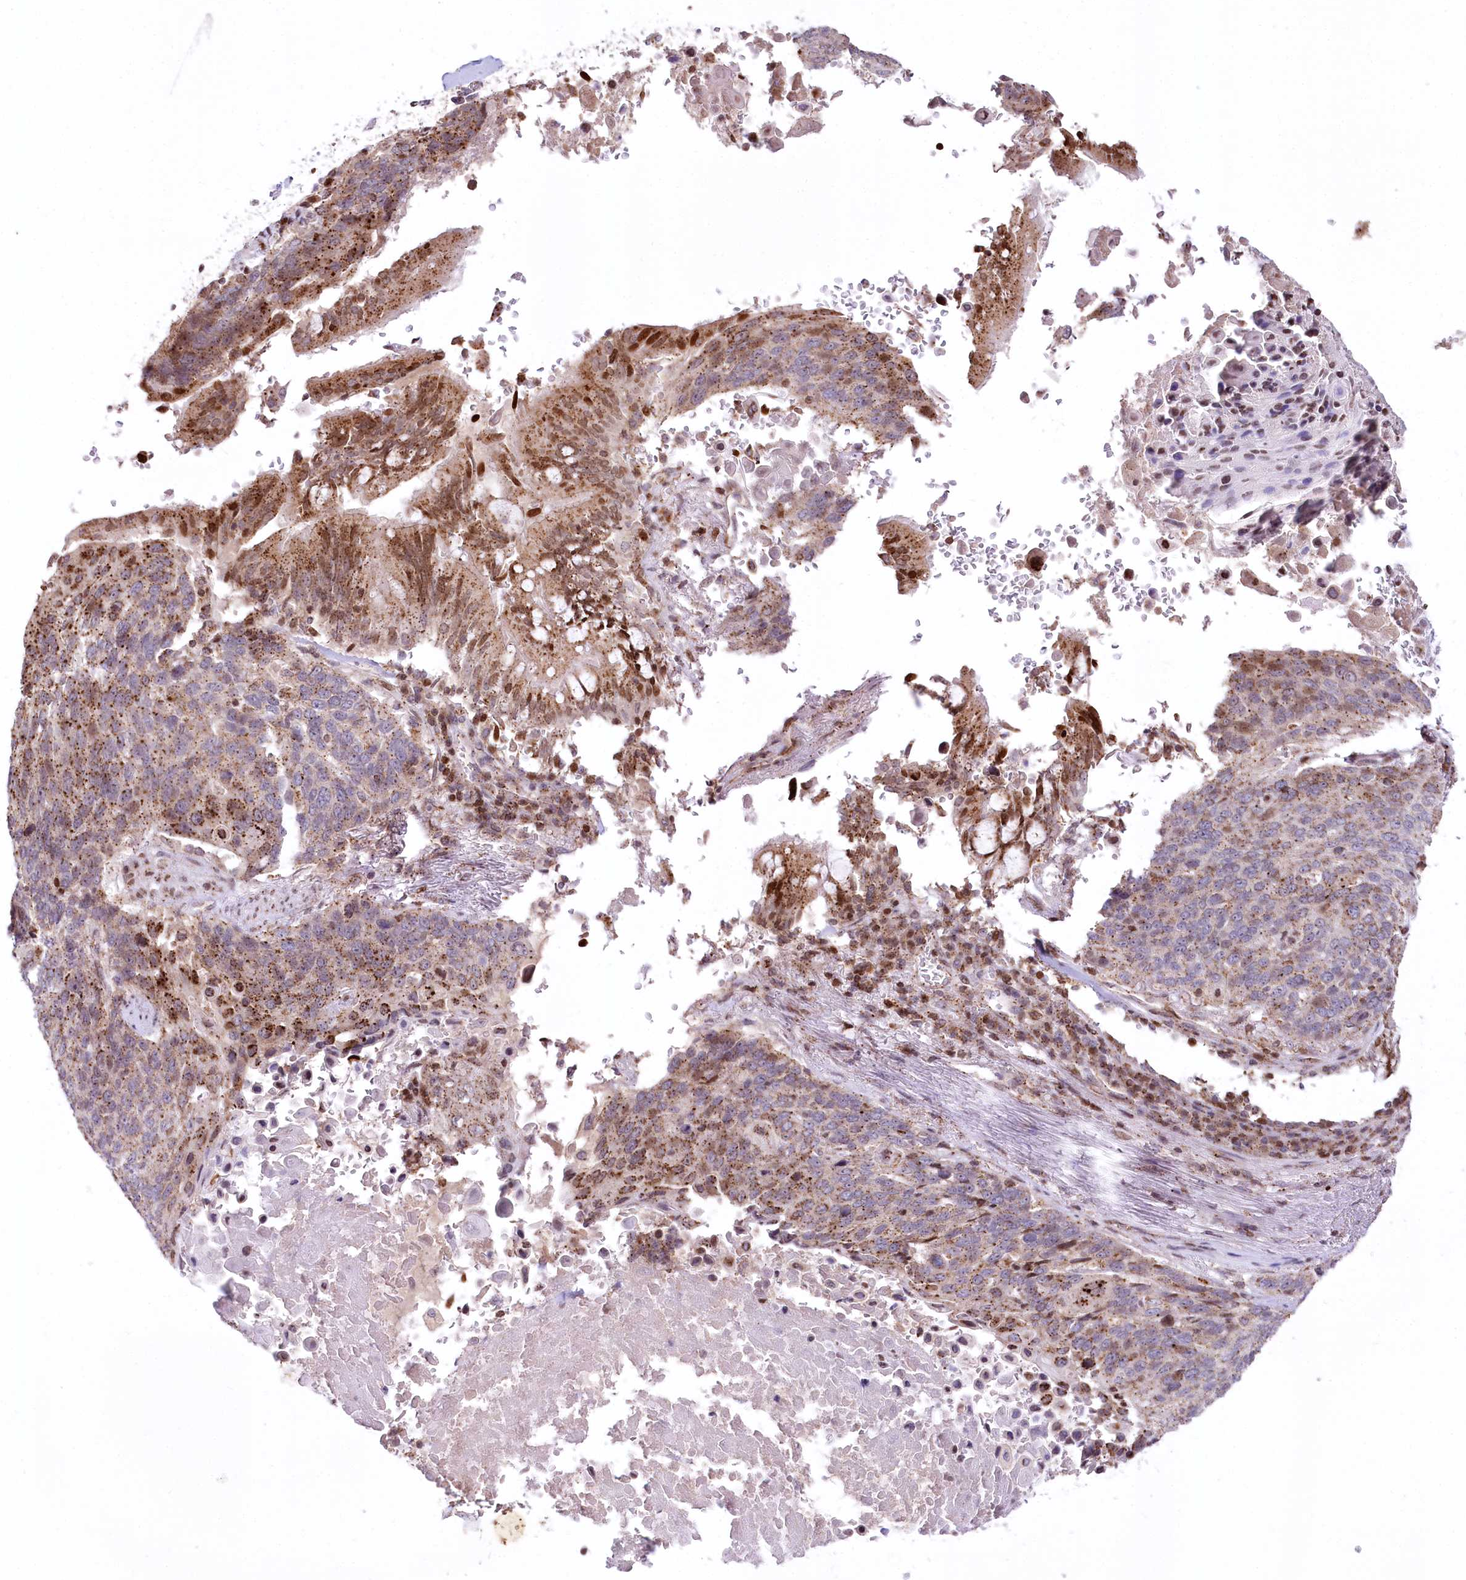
{"staining": {"intensity": "moderate", "quantity": "25%-75%", "location": "cytoplasmic/membranous,nuclear"}, "tissue": "lung cancer", "cell_type": "Tumor cells", "image_type": "cancer", "snomed": [{"axis": "morphology", "description": "Squamous cell carcinoma, NOS"}, {"axis": "topography", "description": "Lung"}], "caption": "Squamous cell carcinoma (lung) tissue demonstrates moderate cytoplasmic/membranous and nuclear expression in approximately 25%-75% of tumor cells", "gene": "ZFYVE27", "patient": {"sex": "male", "age": 66}}